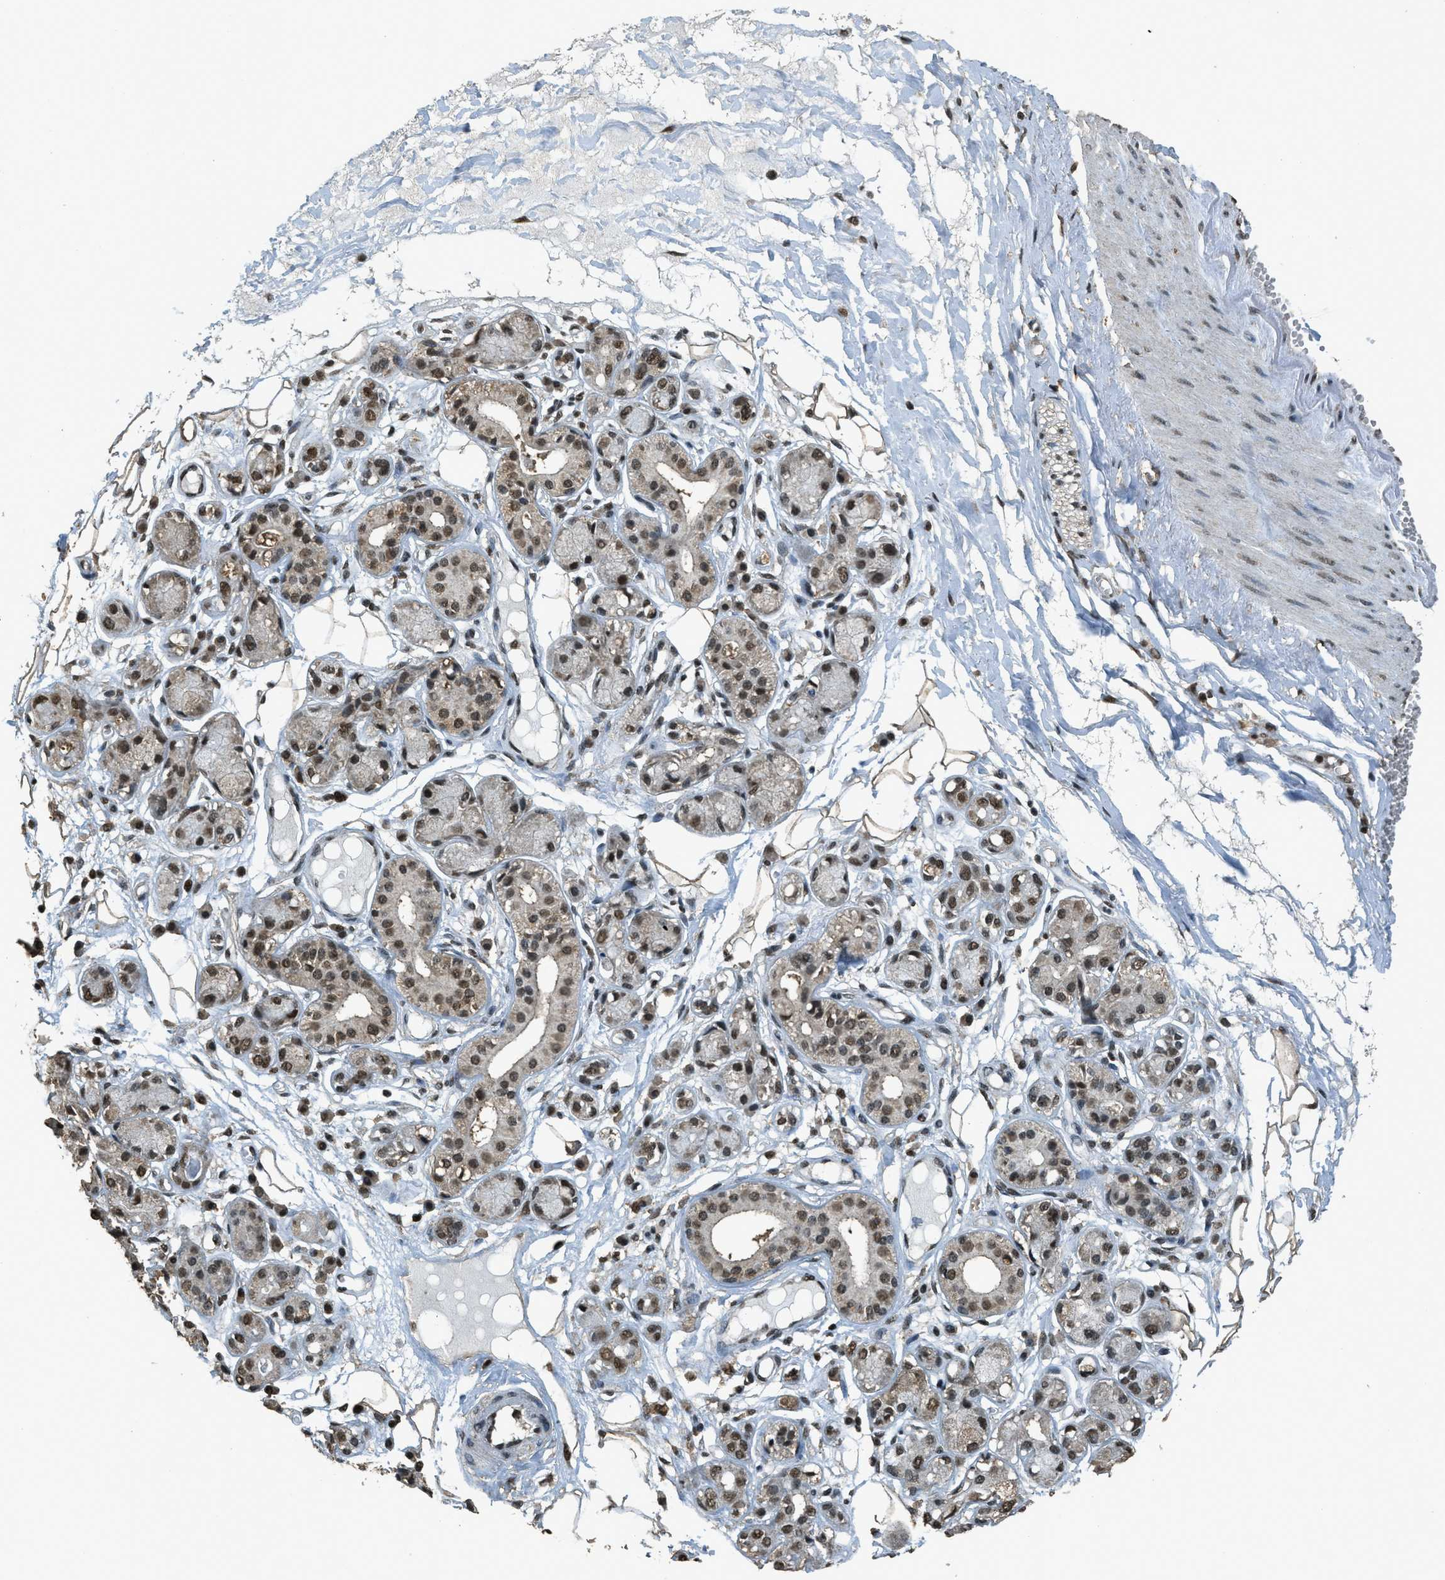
{"staining": {"intensity": "moderate", "quantity": ">75%", "location": "cytoplasmic/membranous,nuclear"}, "tissue": "adipose tissue", "cell_type": "Adipocytes", "image_type": "normal", "snomed": [{"axis": "morphology", "description": "Normal tissue, NOS"}, {"axis": "morphology", "description": "Inflammation, NOS"}, {"axis": "topography", "description": "Salivary gland"}, {"axis": "topography", "description": "Peripheral nerve tissue"}], "caption": "Immunohistochemistry (IHC) of benign adipose tissue exhibits medium levels of moderate cytoplasmic/membranous,nuclear staining in approximately >75% of adipocytes.", "gene": "MYB", "patient": {"sex": "female", "age": 75}}